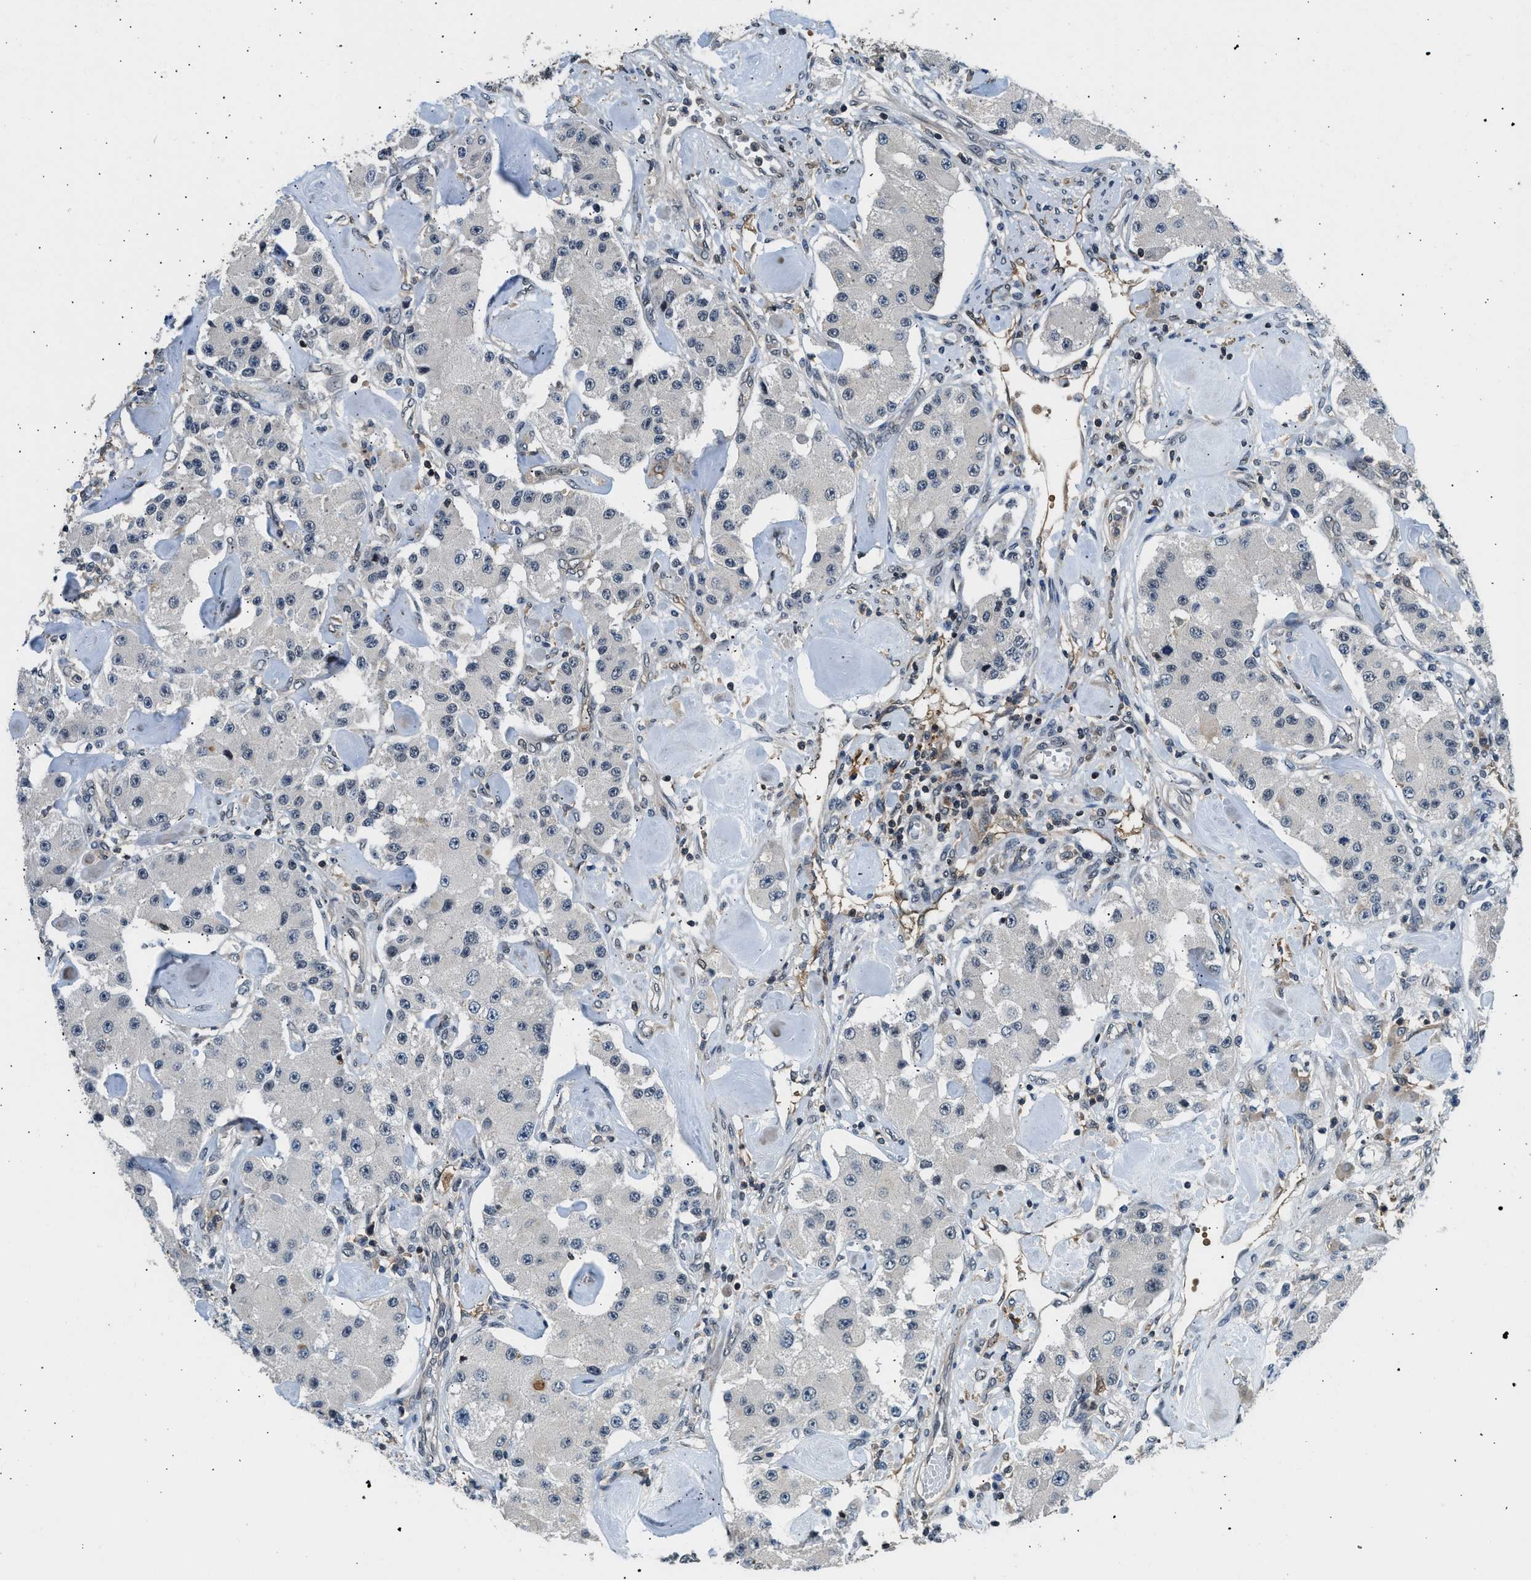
{"staining": {"intensity": "negative", "quantity": "none", "location": "none"}, "tissue": "carcinoid", "cell_type": "Tumor cells", "image_type": "cancer", "snomed": [{"axis": "morphology", "description": "Carcinoid, malignant, NOS"}, {"axis": "topography", "description": "Pancreas"}], "caption": "Immunohistochemistry (IHC) of human carcinoid shows no staining in tumor cells.", "gene": "MTMR1", "patient": {"sex": "male", "age": 41}}